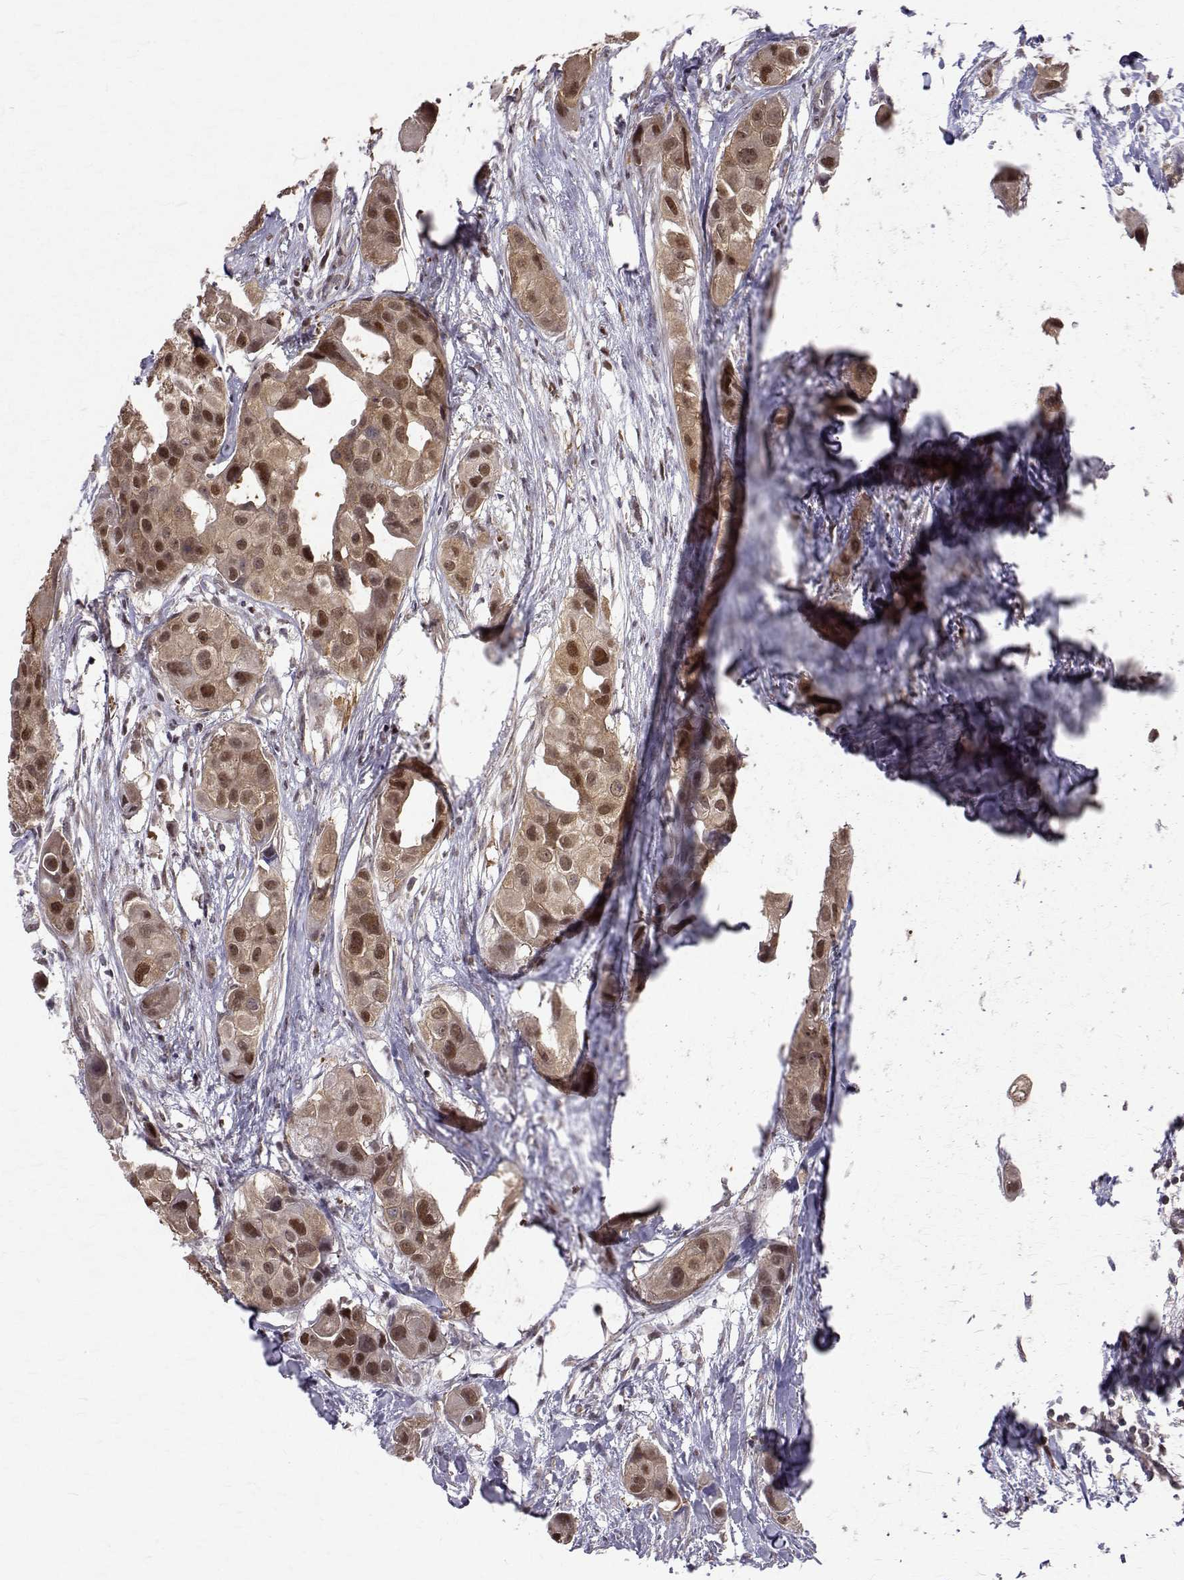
{"staining": {"intensity": "moderate", "quantity": ">75%", "location": "cytoplasmic/membranous,nuclear"}, "tissue": "breast cancer", "cell_type": "Tumor cells", "image_type": "cancer", "snomed": [{"axis": "morphology", "description": "Duct carcinoma"}, {"axis": "topography", "description": "Breast"}], "caption": "A brown stain labels moderate cytoplasmic/membranous and nuclear expression of a protein in human breast cancer tumor cells.", "gene": "NIF3L1", "patient": {"sex": "female", "age": 38}}